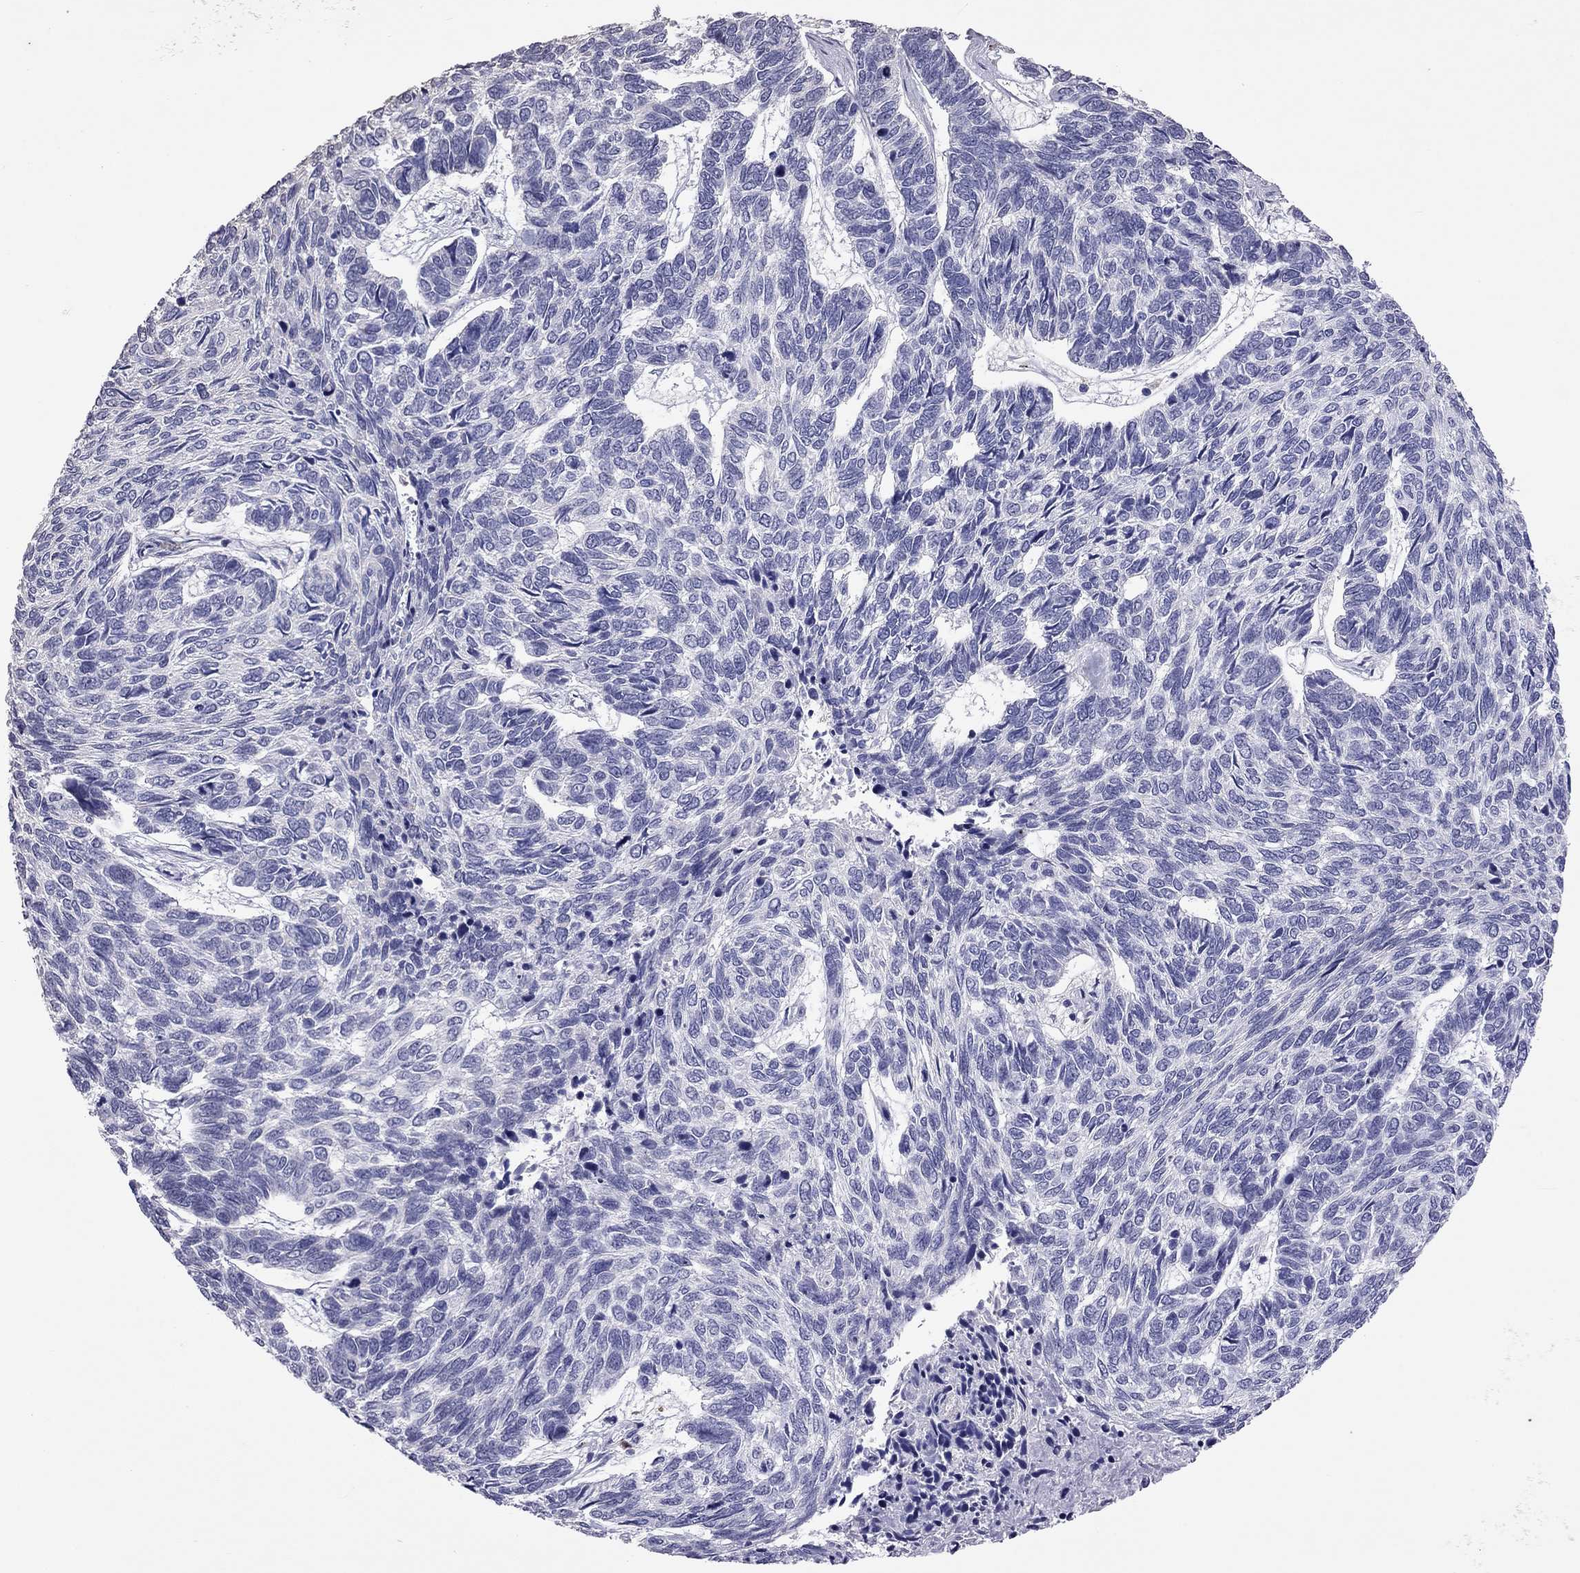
{"staining": {"intensity": "negative", "quantity": "none", "location": "none"}, "tissue": "skin cancer", "cell_type": "Tumor cells", "image_type": "cancer", "snomed": [{"axis": "morphology", "description": "Basal cell carcinoma"}, {"axis": "topography", "description": "Skin"}], "caption": "Immunohistochemistry (IHC) of skin basal cell carcinoma displays no positivity in tumor cells.", "gene": "PPP1R3A", "patient": {"sex": "female", "age": 65}}